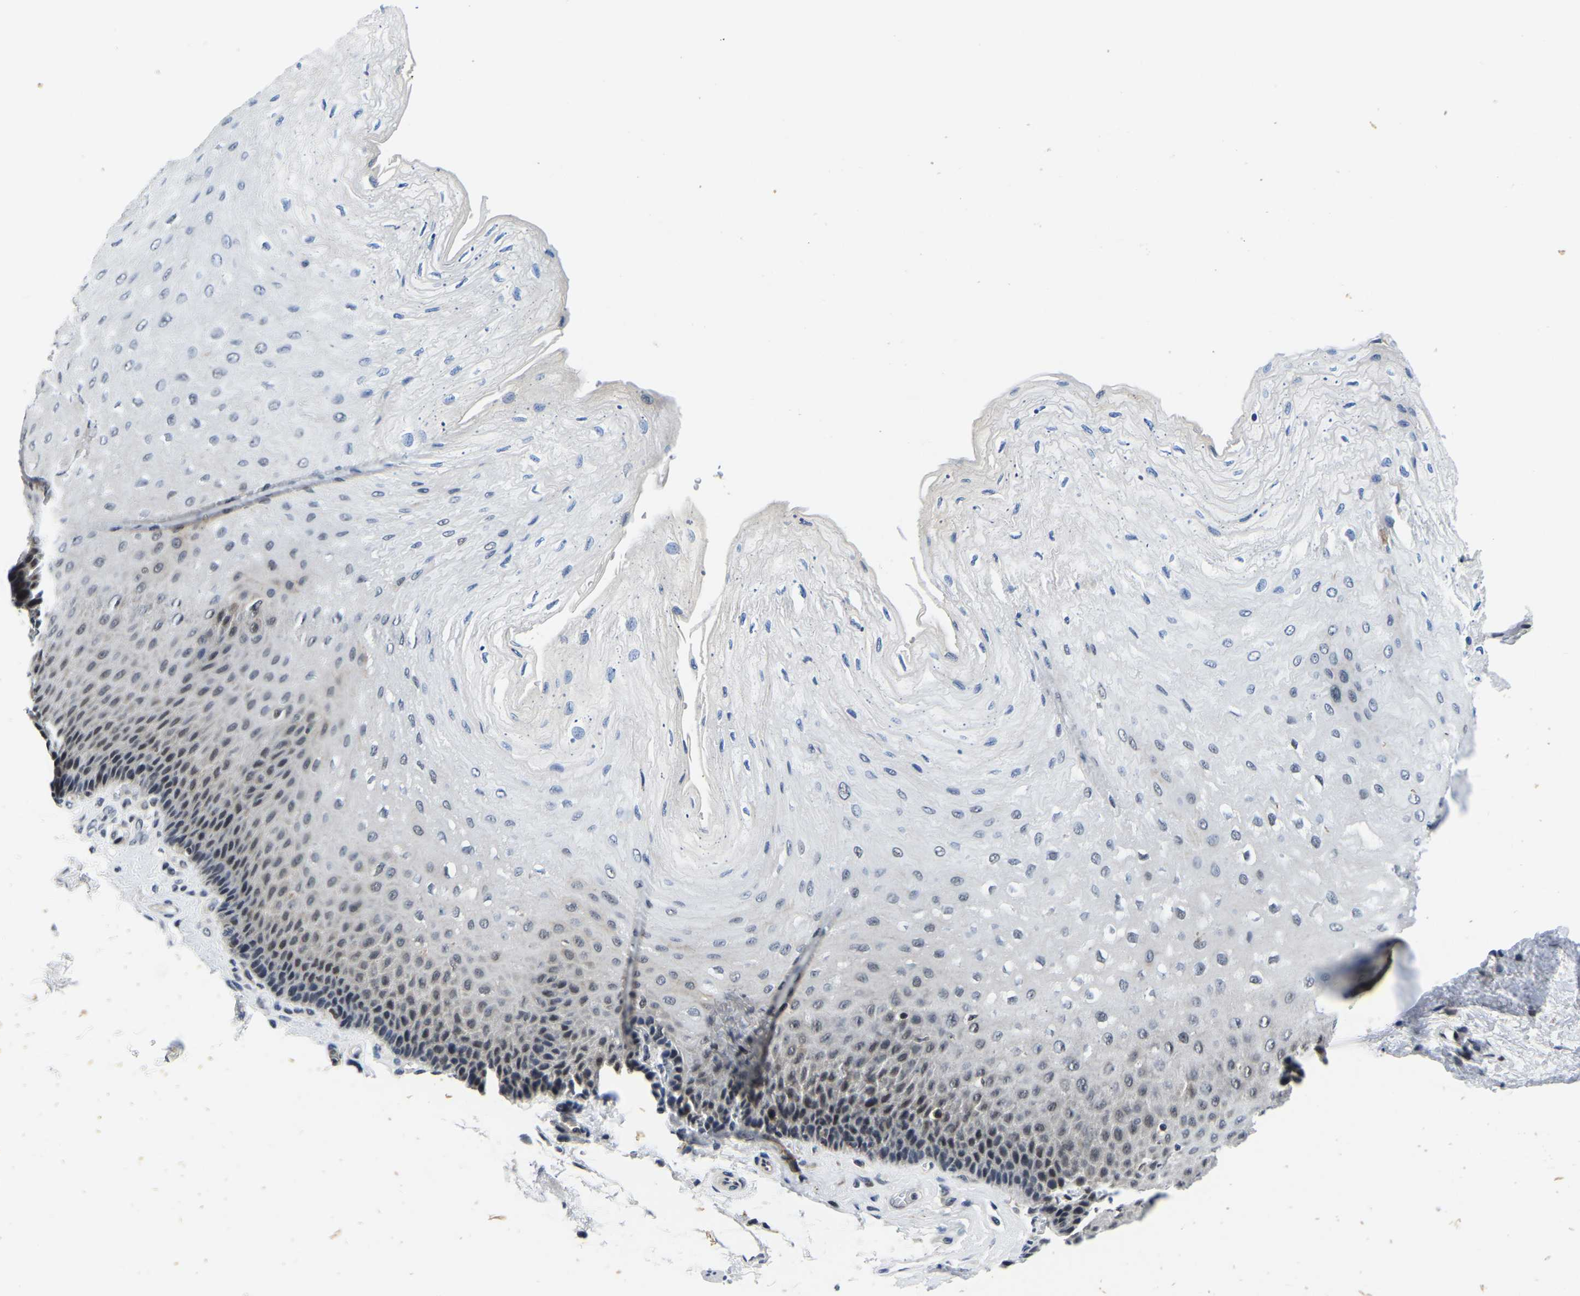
{"staining": {"intensity": "weak", "quantity": "<25%", "location": "cytoplasmic/membranous"}, "tissue": "esophagus", "cell_type": "Squamous epithelial cells", "image_type": "normal", "snomed": [{"axis": "morphology", "description": "Normal tissue, NOS"}, {"axis": "topography", "description": "Esophagus"}], "caption": "High power microscopy photomicrograph of an IHC photomicrograph of unremarkable esophagus, revealing no significant staining in squamous epithelial cells.", "gene": "POLDIP3", "patient": {"sex": "female", "age": 72}}